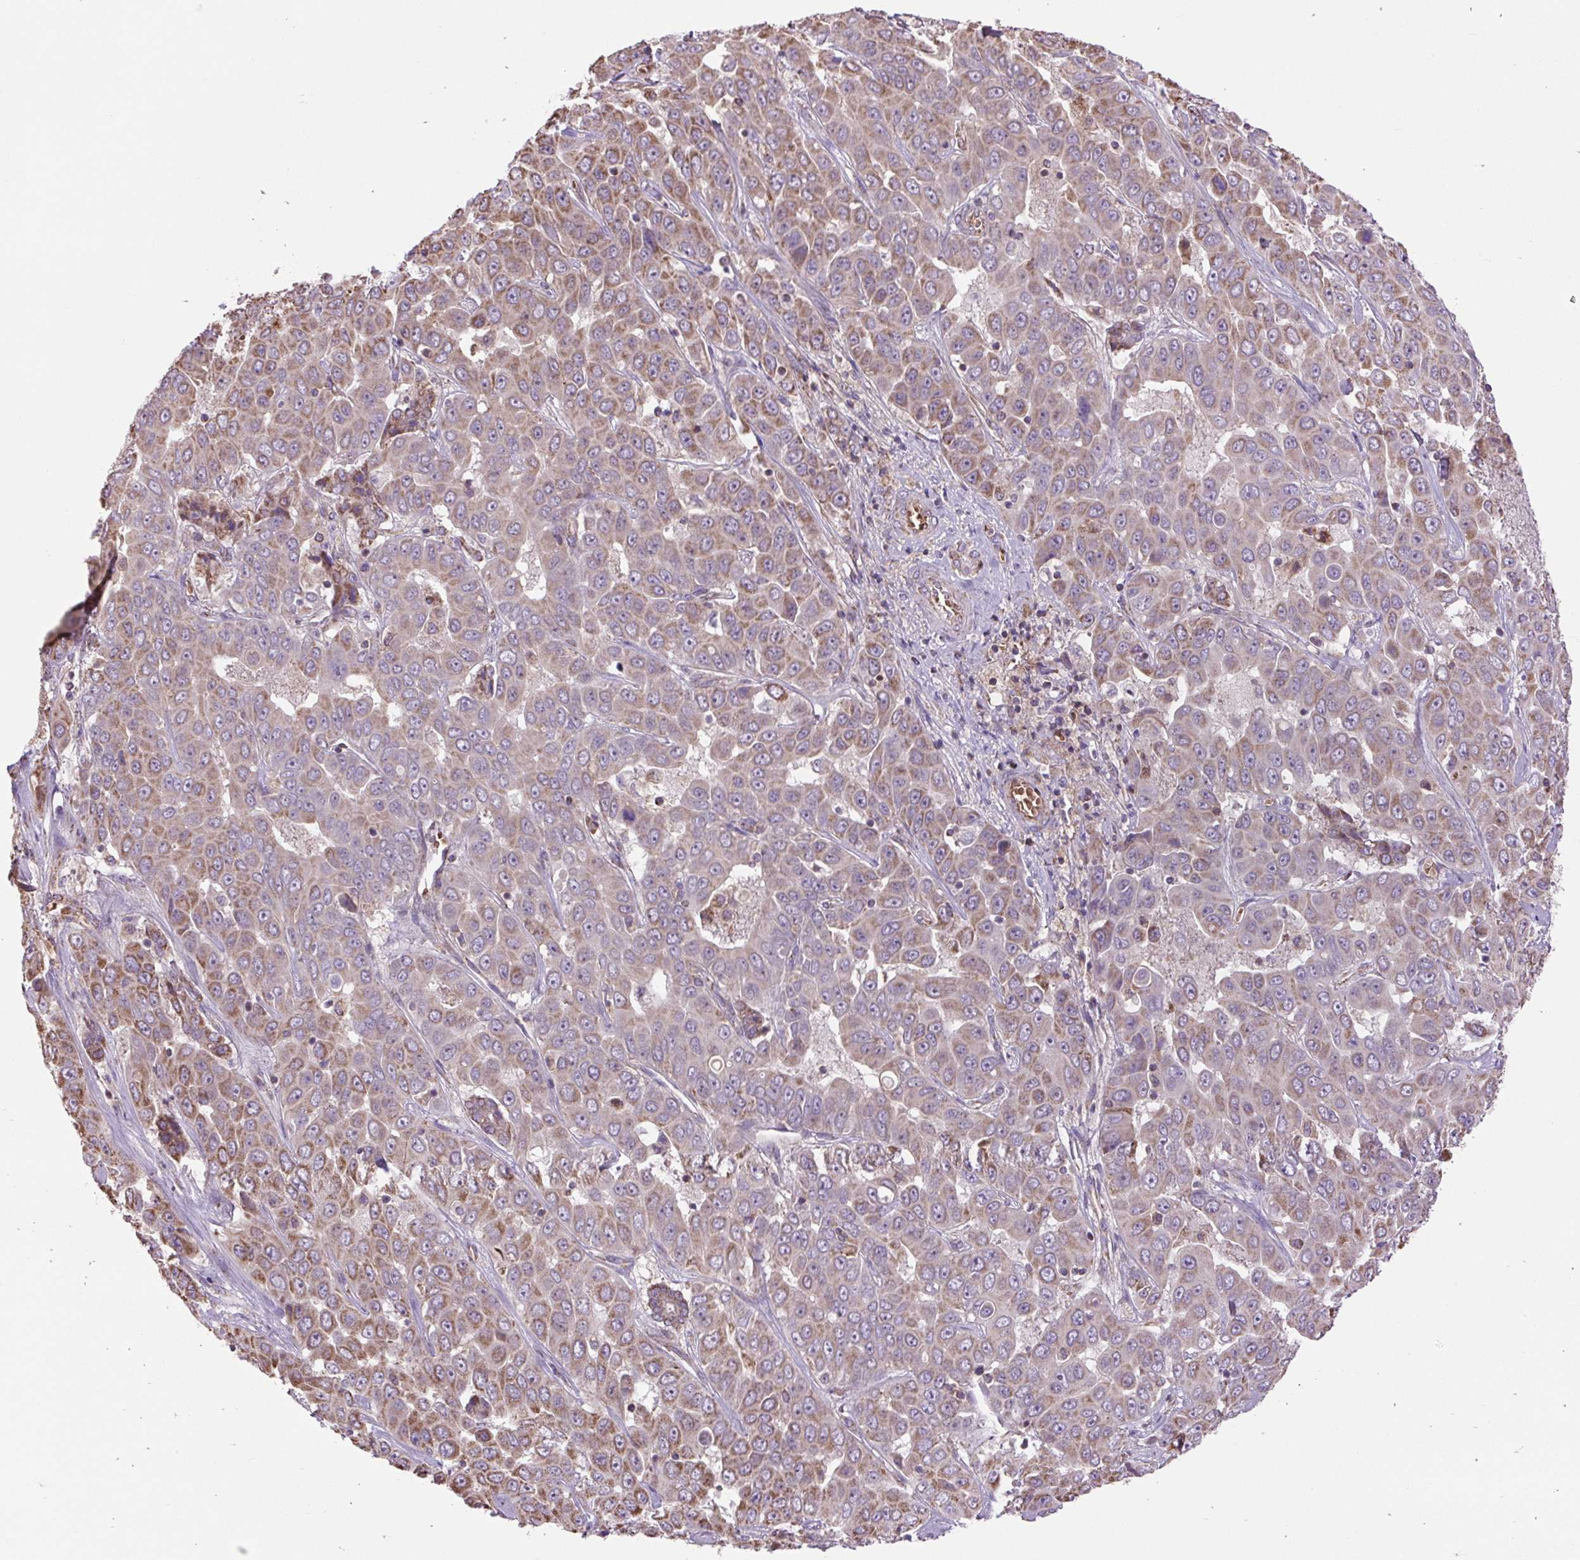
{"staining": {"intensity": "moderate", "quantity": "25%-75%", "location": "cytoplasmic/membranous"}, "tissue": "liver cancer", "cell_type": "Tumor cells", "image_type": "cancer", "snomed": [{"axis": "morphology", "description": "Cholangiocarcinoma"}, {"axis": "topography", "description": "Liver"}], "caption": "Immunohistochemical staining of human liver cholangiocarcinoma exhibits medium levels of moderate cytoplasmic/membranous protein staining in approximately 25%-75% of tumor cells.", "gene": "PLCG1", "patient": {"sex": "female", "age": 52}}